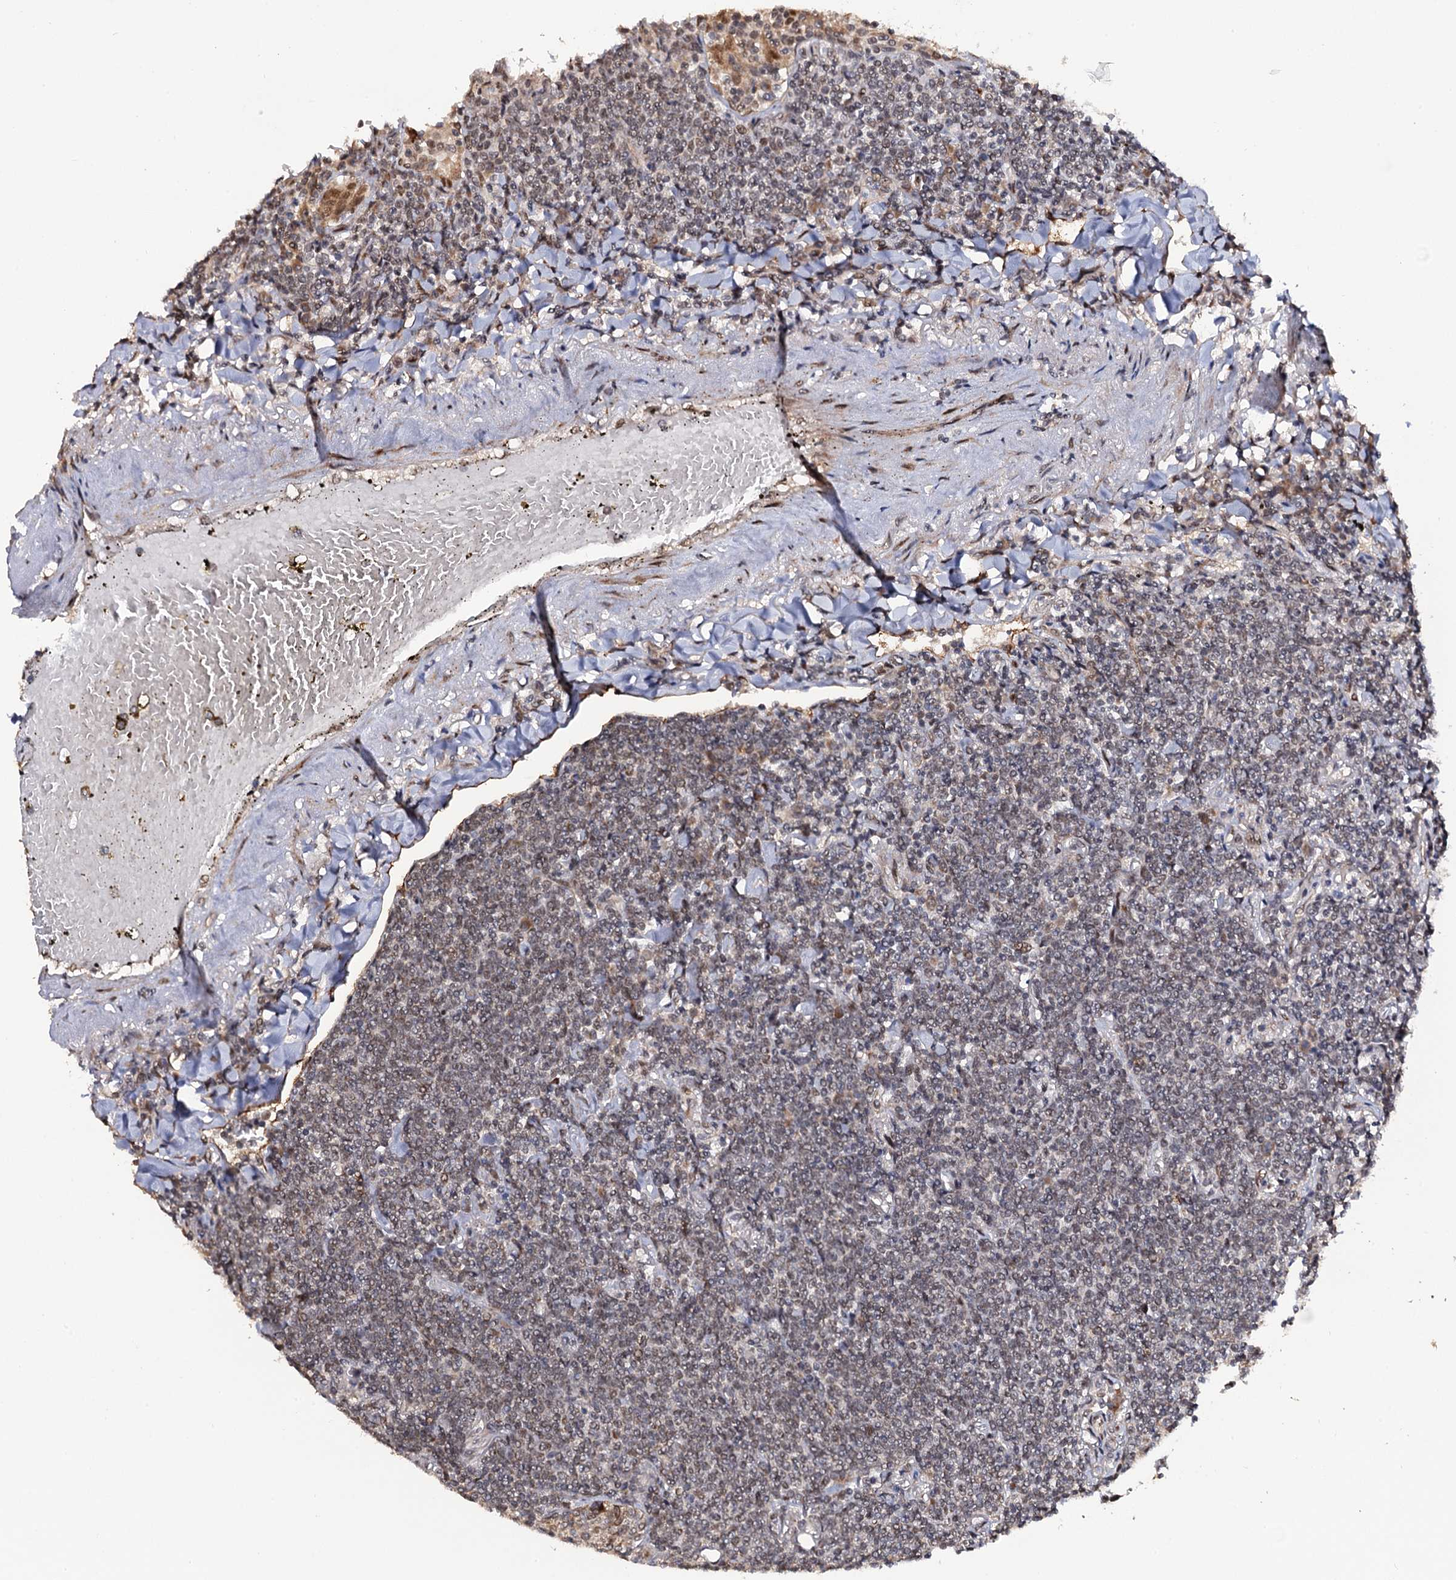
{"staining": {"intensity": "weak", "quantity": "<25%", "location": "nuclear"}, "tissue": "lymphoma", "cell_type": "Tumor cells", "image_type": "cancer", "snomed": [{"axis": "morphology", "description": "Malignant lymphoma, non-Hodgkin's type, Low grade"}, {"axis": "topography", "description": "Lung"}], "caption": "High magnification brightfield microscopy of lymphoma stained with DAB (brown) and counterstained with hematoxylin (blue): tumor cells show no significant expression.", "gene": "LRRC63", "patient": {"sex": "female", "age": 71}}